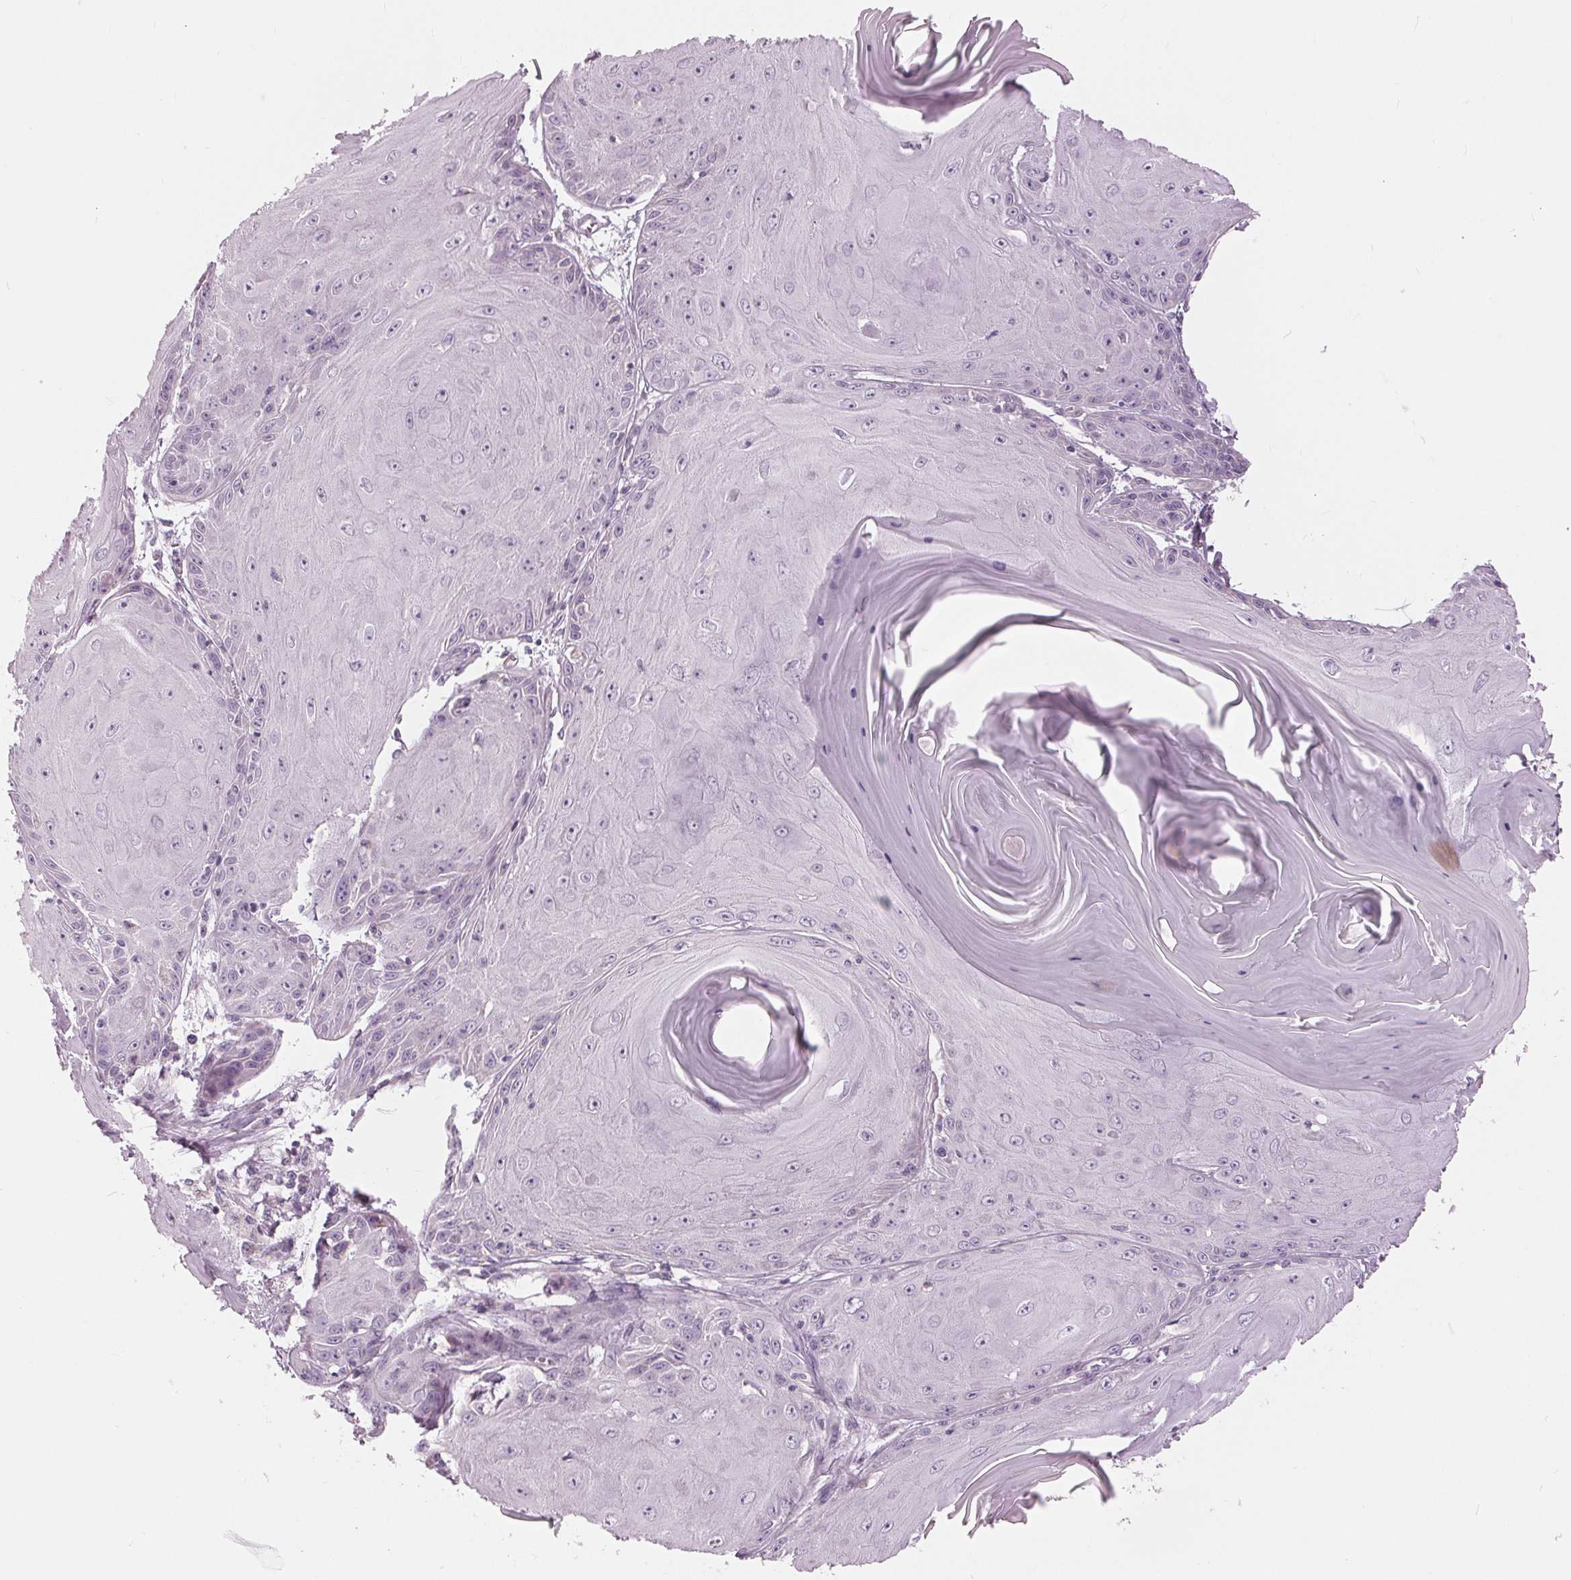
{"staining": {"intensity": "negative", "quantity": "none", "location": "none"}, "tissue": "skin cancer", "cell_type": "Tumor cells", "image_type": "cancer", "snomed": [{"axis": "morphology", "description": "Squamous cell carcinoma, NOS"}, {"axis": "topography", "description": "Skin"}, {"axis": "topography", "description": "Vulva"}], "caption": "A micrograph of human squamous cell carcinoma (skin) is negative for staining in tumor cells.", "gene": "SAMD4A", "patient": {"sex": "female", "age": 85}}